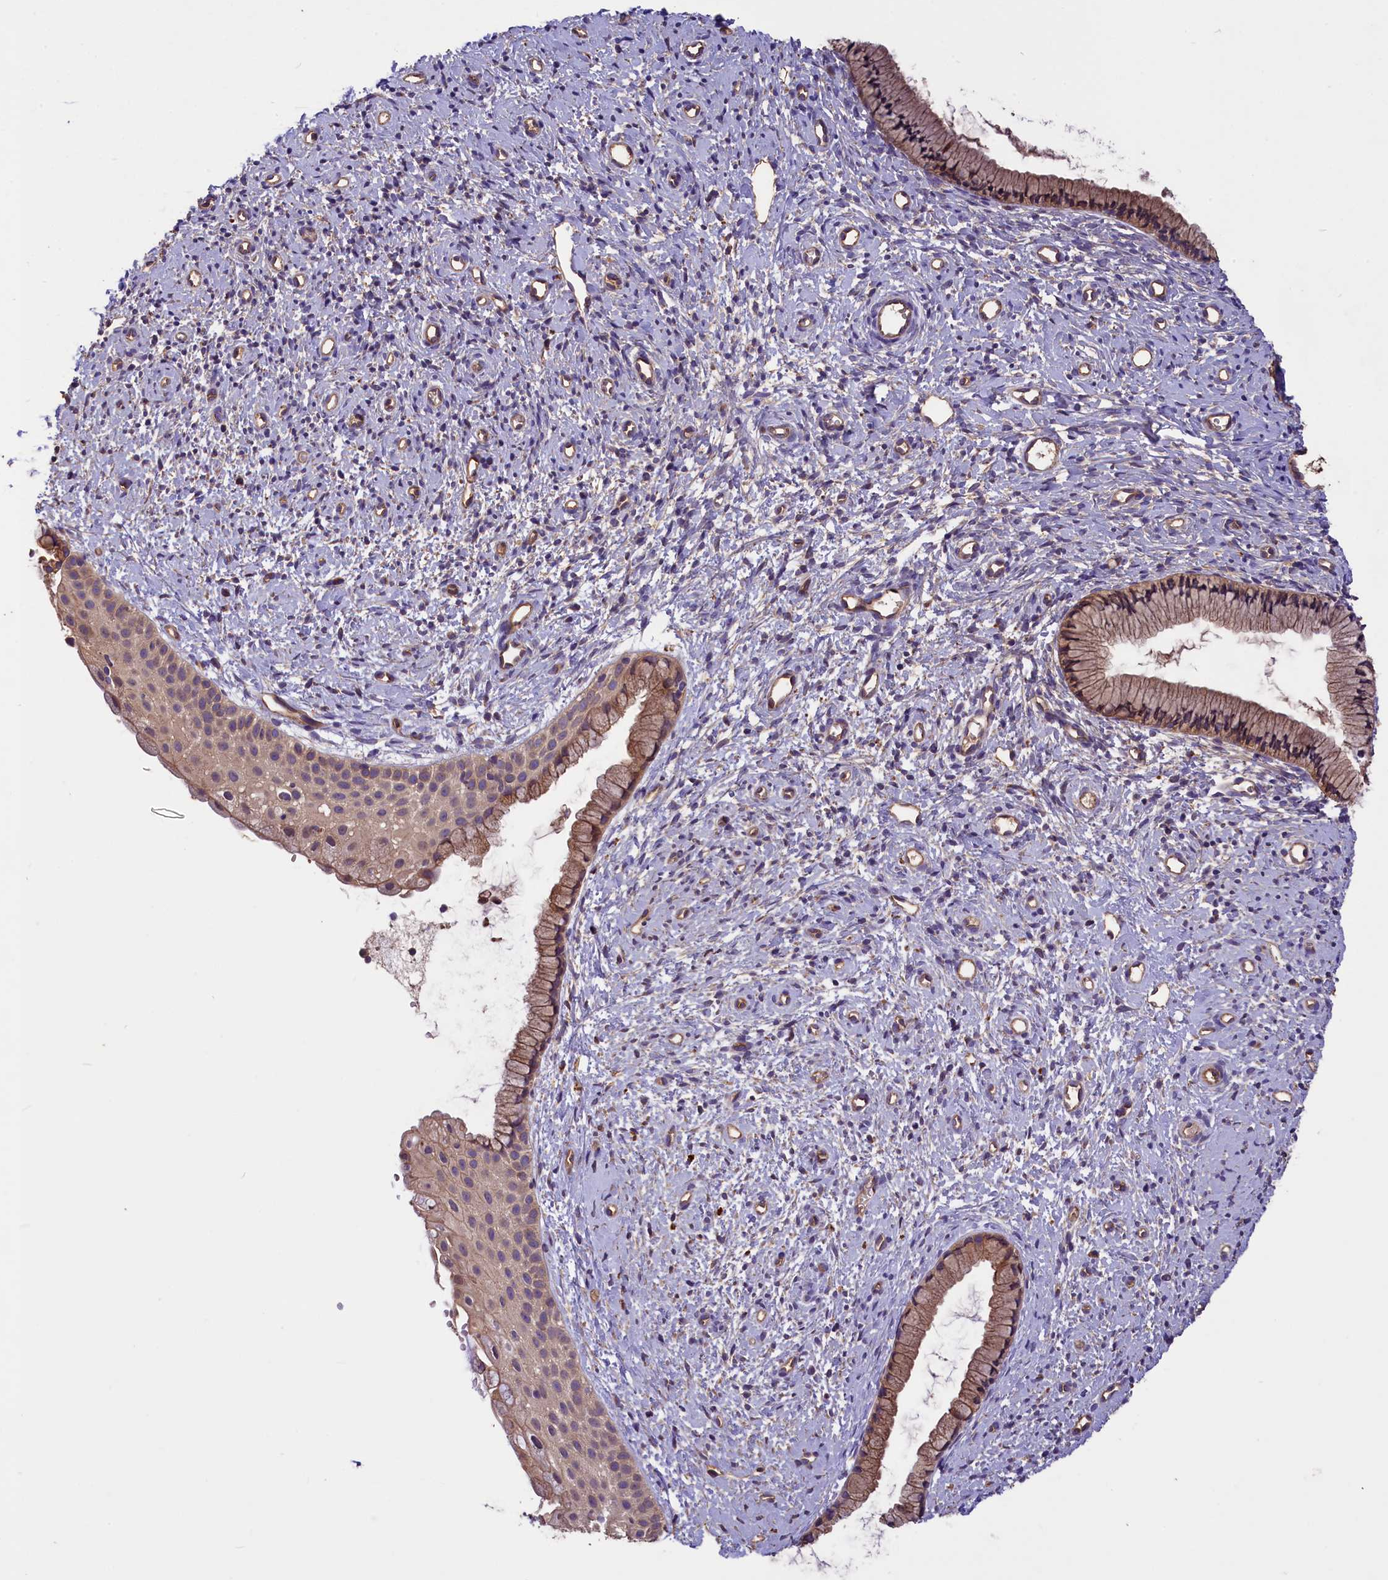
{"staining": {"intensity": "moderate", "quantity": ">75%", "location": "cytoplasmic/membranous"}, "tissue": "cervix", "cell_type": "Glandular cells", "image_type": "normal", "snomed": [{"axis": "morphology", "description": "Normal tissue, NOS"}, {"axis": "topography", "description": "Cervix"}], "caption": "Protein expression by IHC exhibits moderate cytoplasmic/membranous staining in about >75% of glandular cells in benign cervix.", "gene": "ERMARD", "patient": {"sex": "female", "age": 57}}